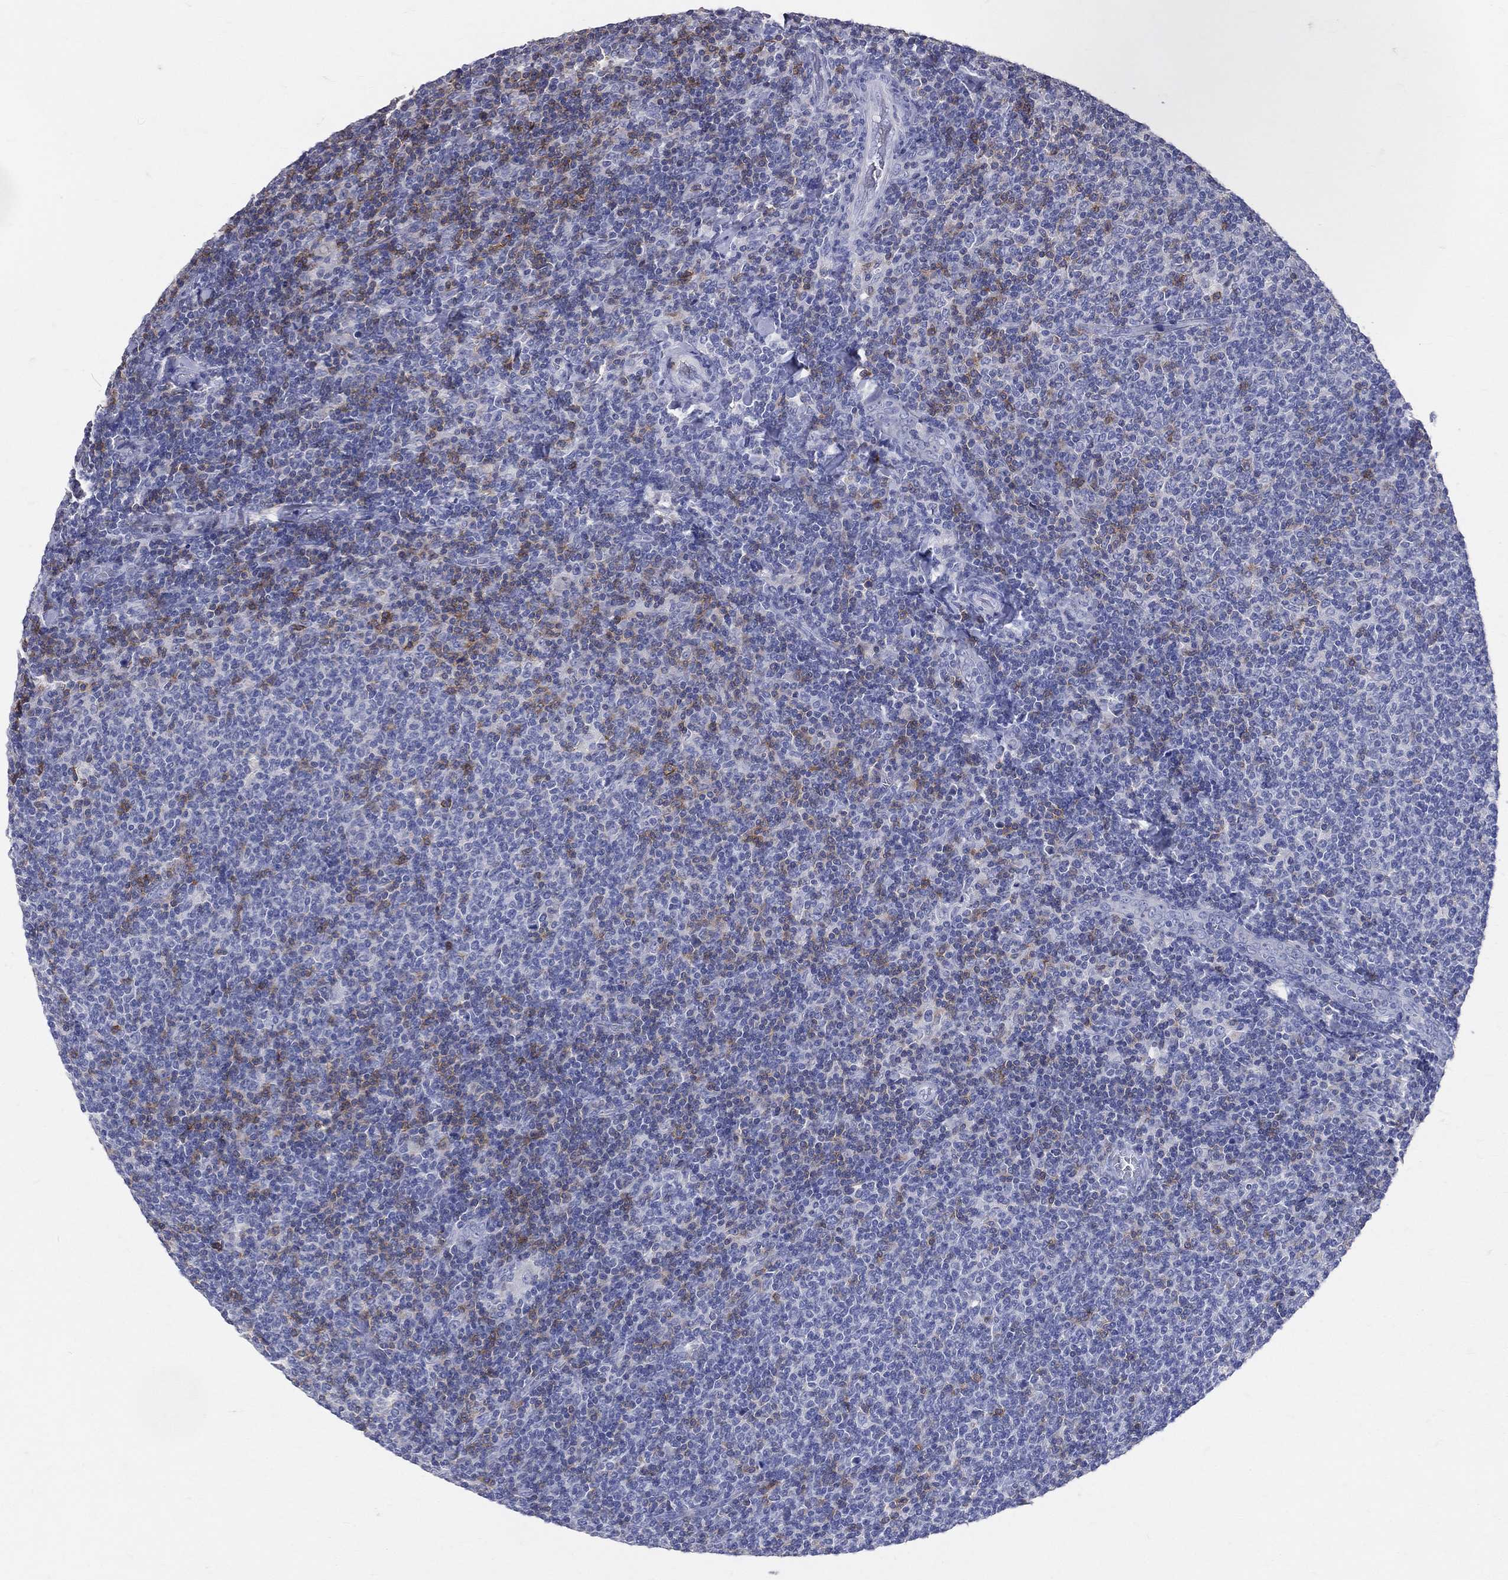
{"staining": {"intensity": "weak", "quantity": "<25%", "location": "cytoplasmic/membranous"}, "tissue": "lymphoma", "cell_type": "Tumor cells", "image_type": "cancer", "snomed": [{"axis": "morphology", "description": "Malignant lymphoma, non-Hodgkin's type, Low grade"}, {"axis": "topography", "description": "Lymph node"}], "caption": "IHC image of low-grade malignant lymphoma, non-Hodgkin's type stained for a protein (brown), which demonstrates no expression in tumor cells.", "gene": "LAT", "patient": {"sex": "male", "age": 52}}